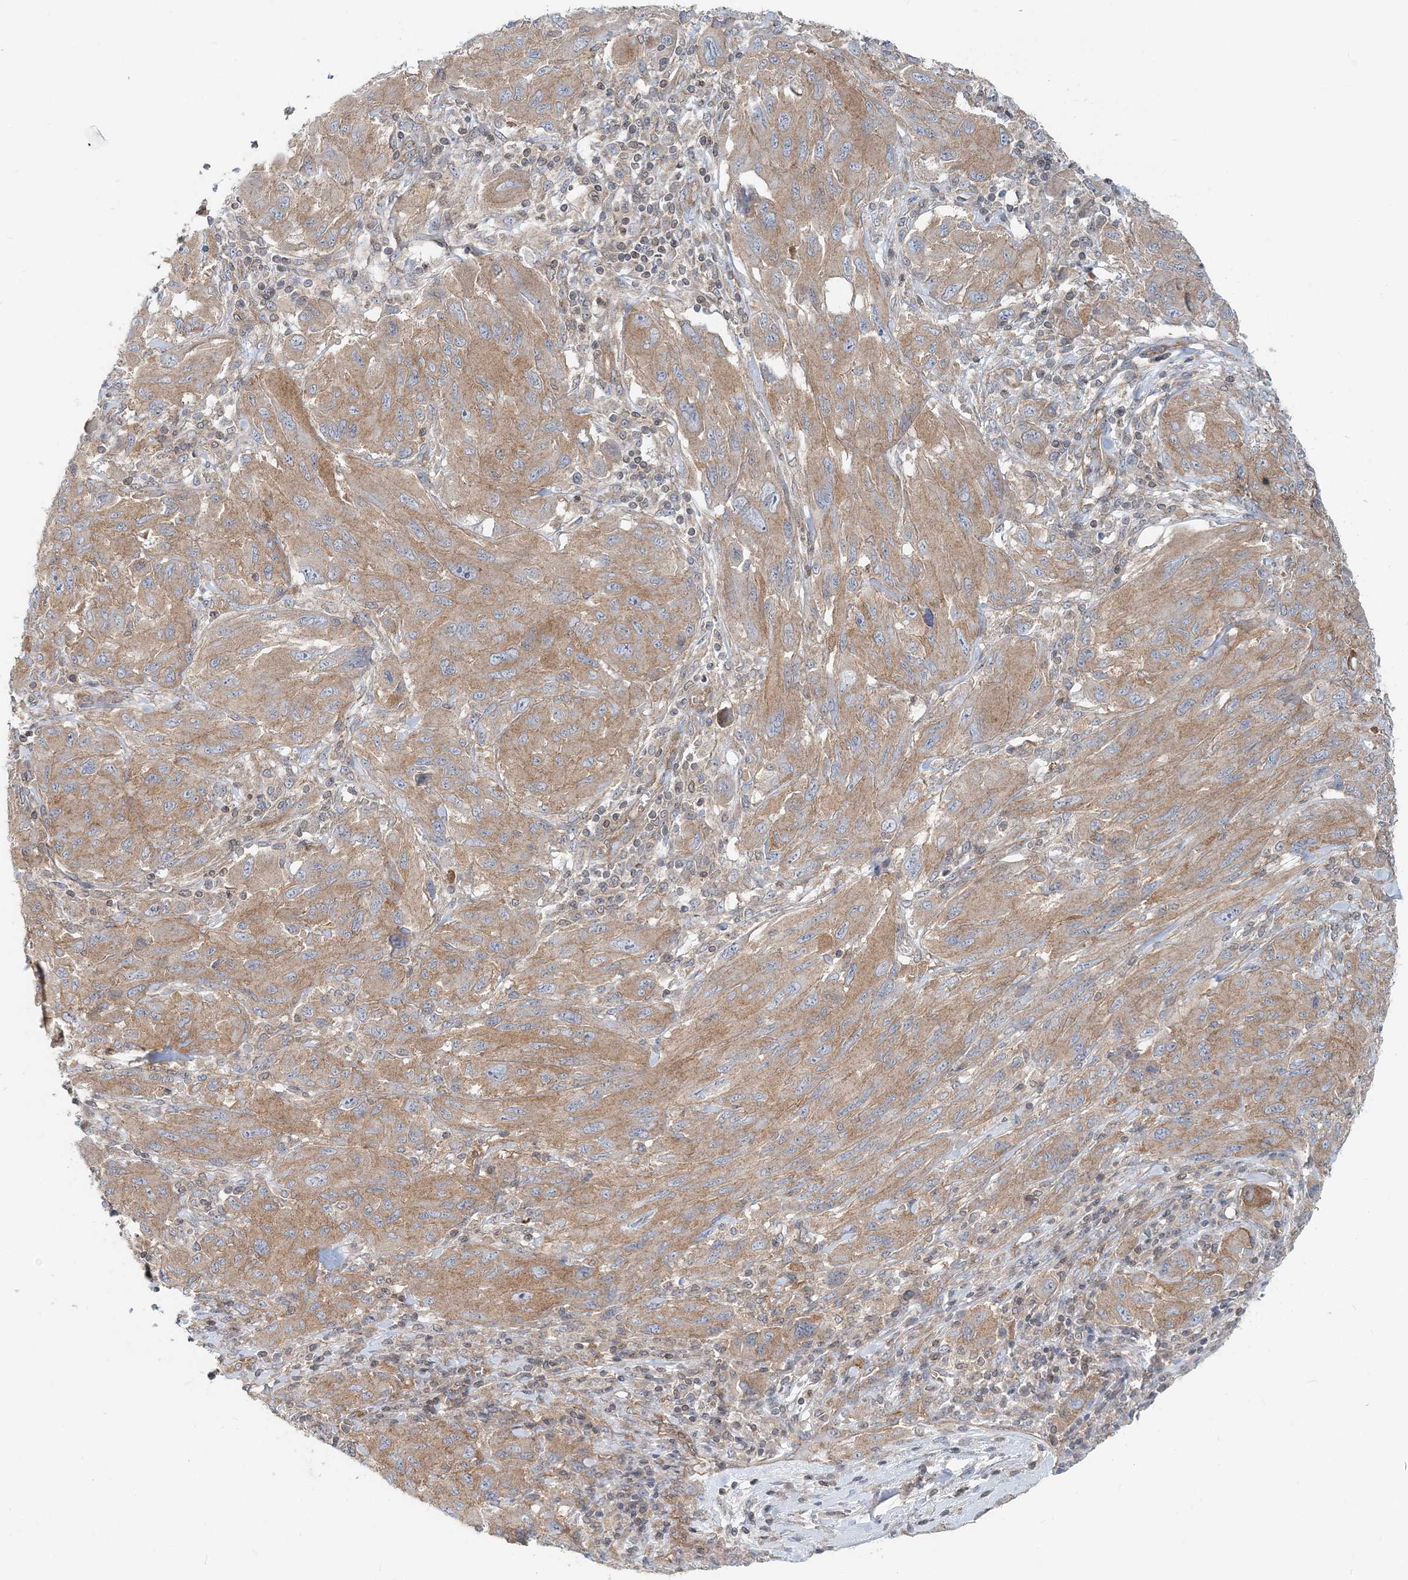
{"staining": {"intensity": "moderate", "quantity": ">75%", "location": "cytoplasmic/membranous"}, "tissue": "melanoma", "cell_type": "Tumor cells", "image_type": "cancer", "snomed": [{"axis": "morphology", "description": "Malignant melanoma, NOS"}, {"axis": "topography", "description": "Skin"}], "caption": "This is a photomicrograph of IHC staining of melanoma, which shows moderate staining in the cytoplasmic/membranous of tumor cells.", "gene": "MOB4", "patient": {"sex": "female", "age": 91}}